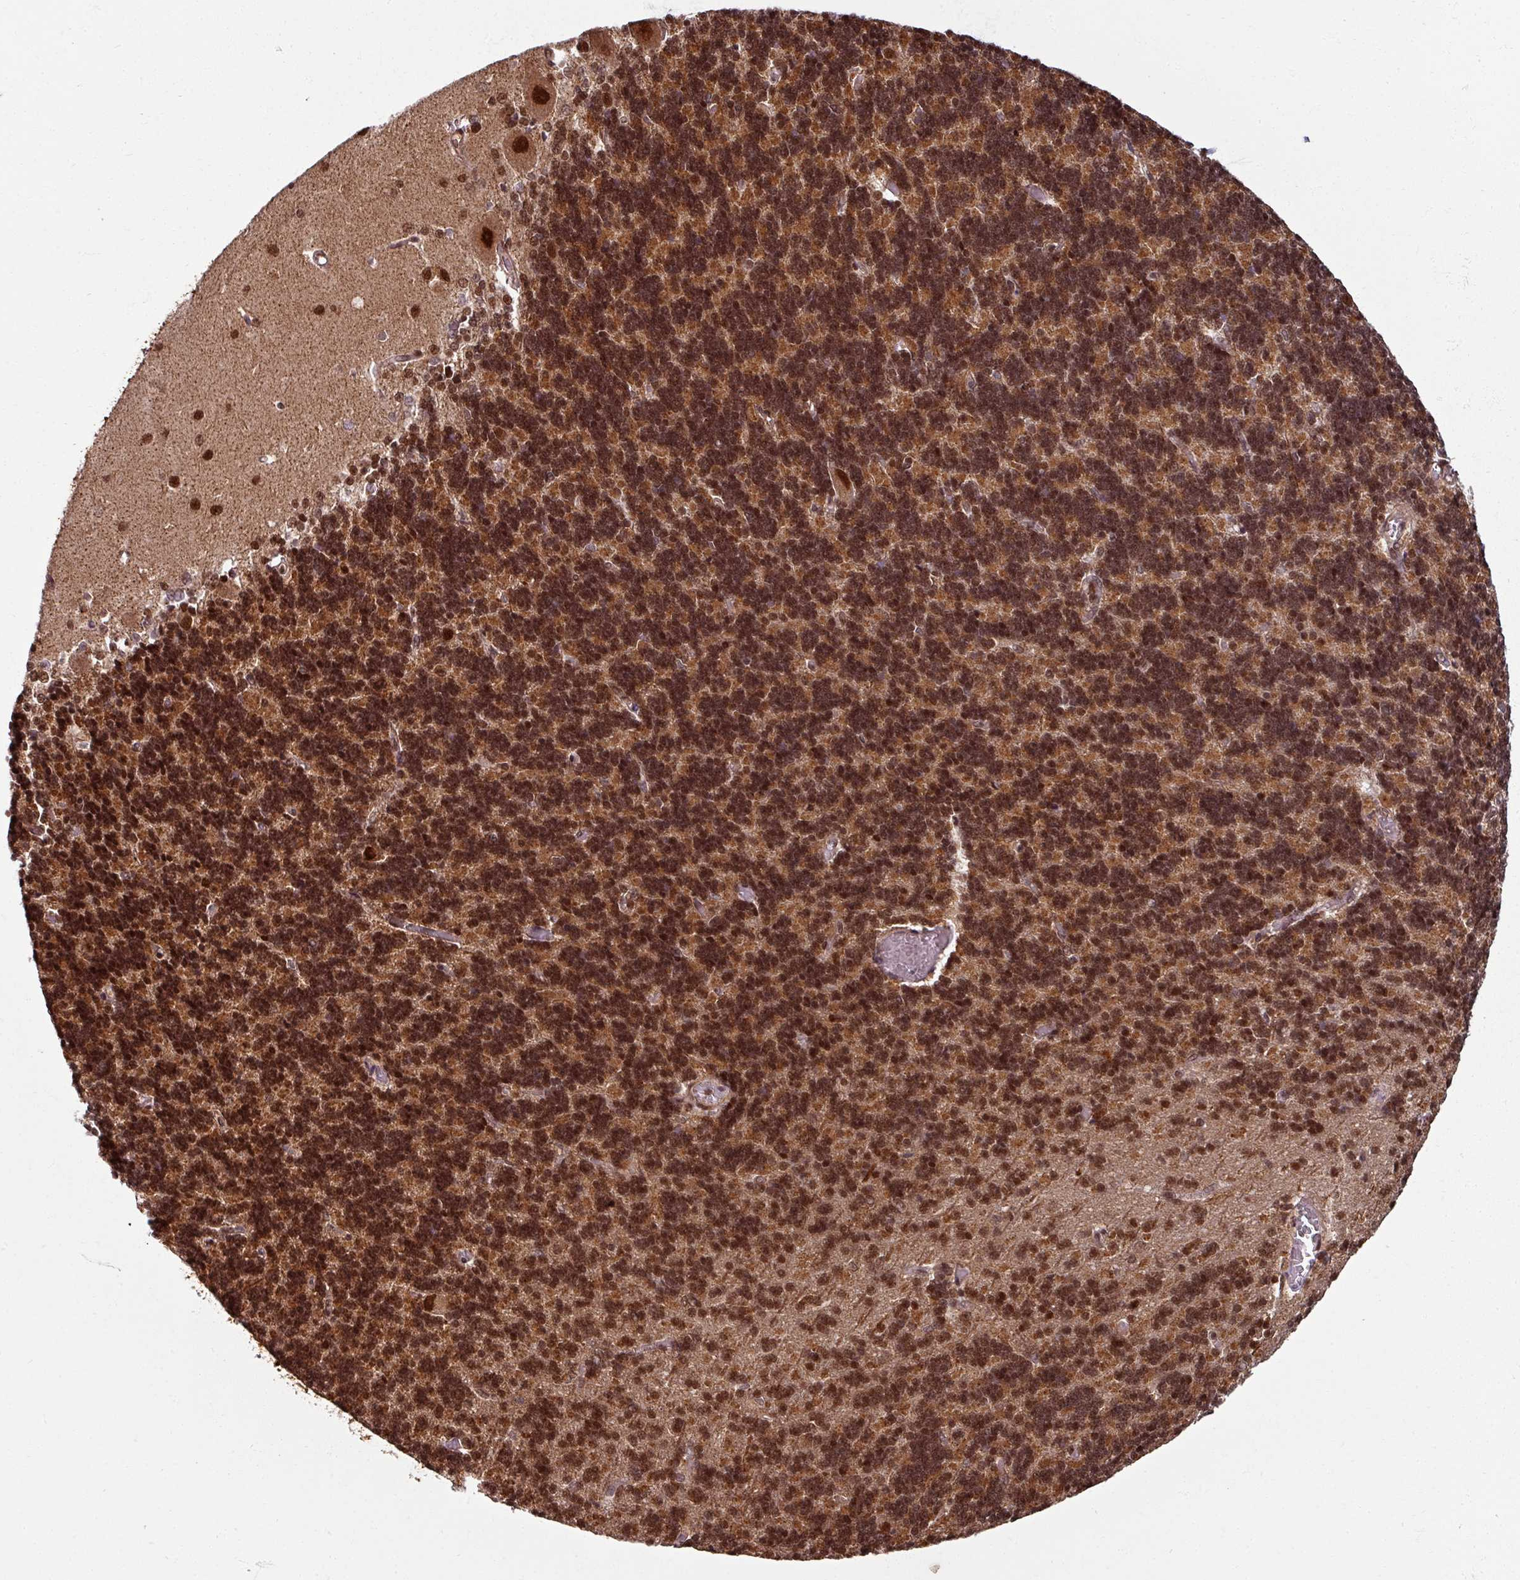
{"staining": {"intensity": "strong", "quantity": ">75%", "location": "cytoplasmic/membranous,nuclear"}, "tissue": "cerebellum", "cell_type": "Cells in granular layer", "image_type": "normal", "snomed": [{"axis": "morphology", "description": "Normal tissue, NOS"}, {"axis": "topography", "description": "Cerebellum"}], "caption": "Cerebellum stained with a brown dye shows strong cytoplasmic/membranous,nuclear positive staining in about >75% of cells in granular layer.", "gene": "SWI5", "patient": {"sex": "male", "age": 37}}